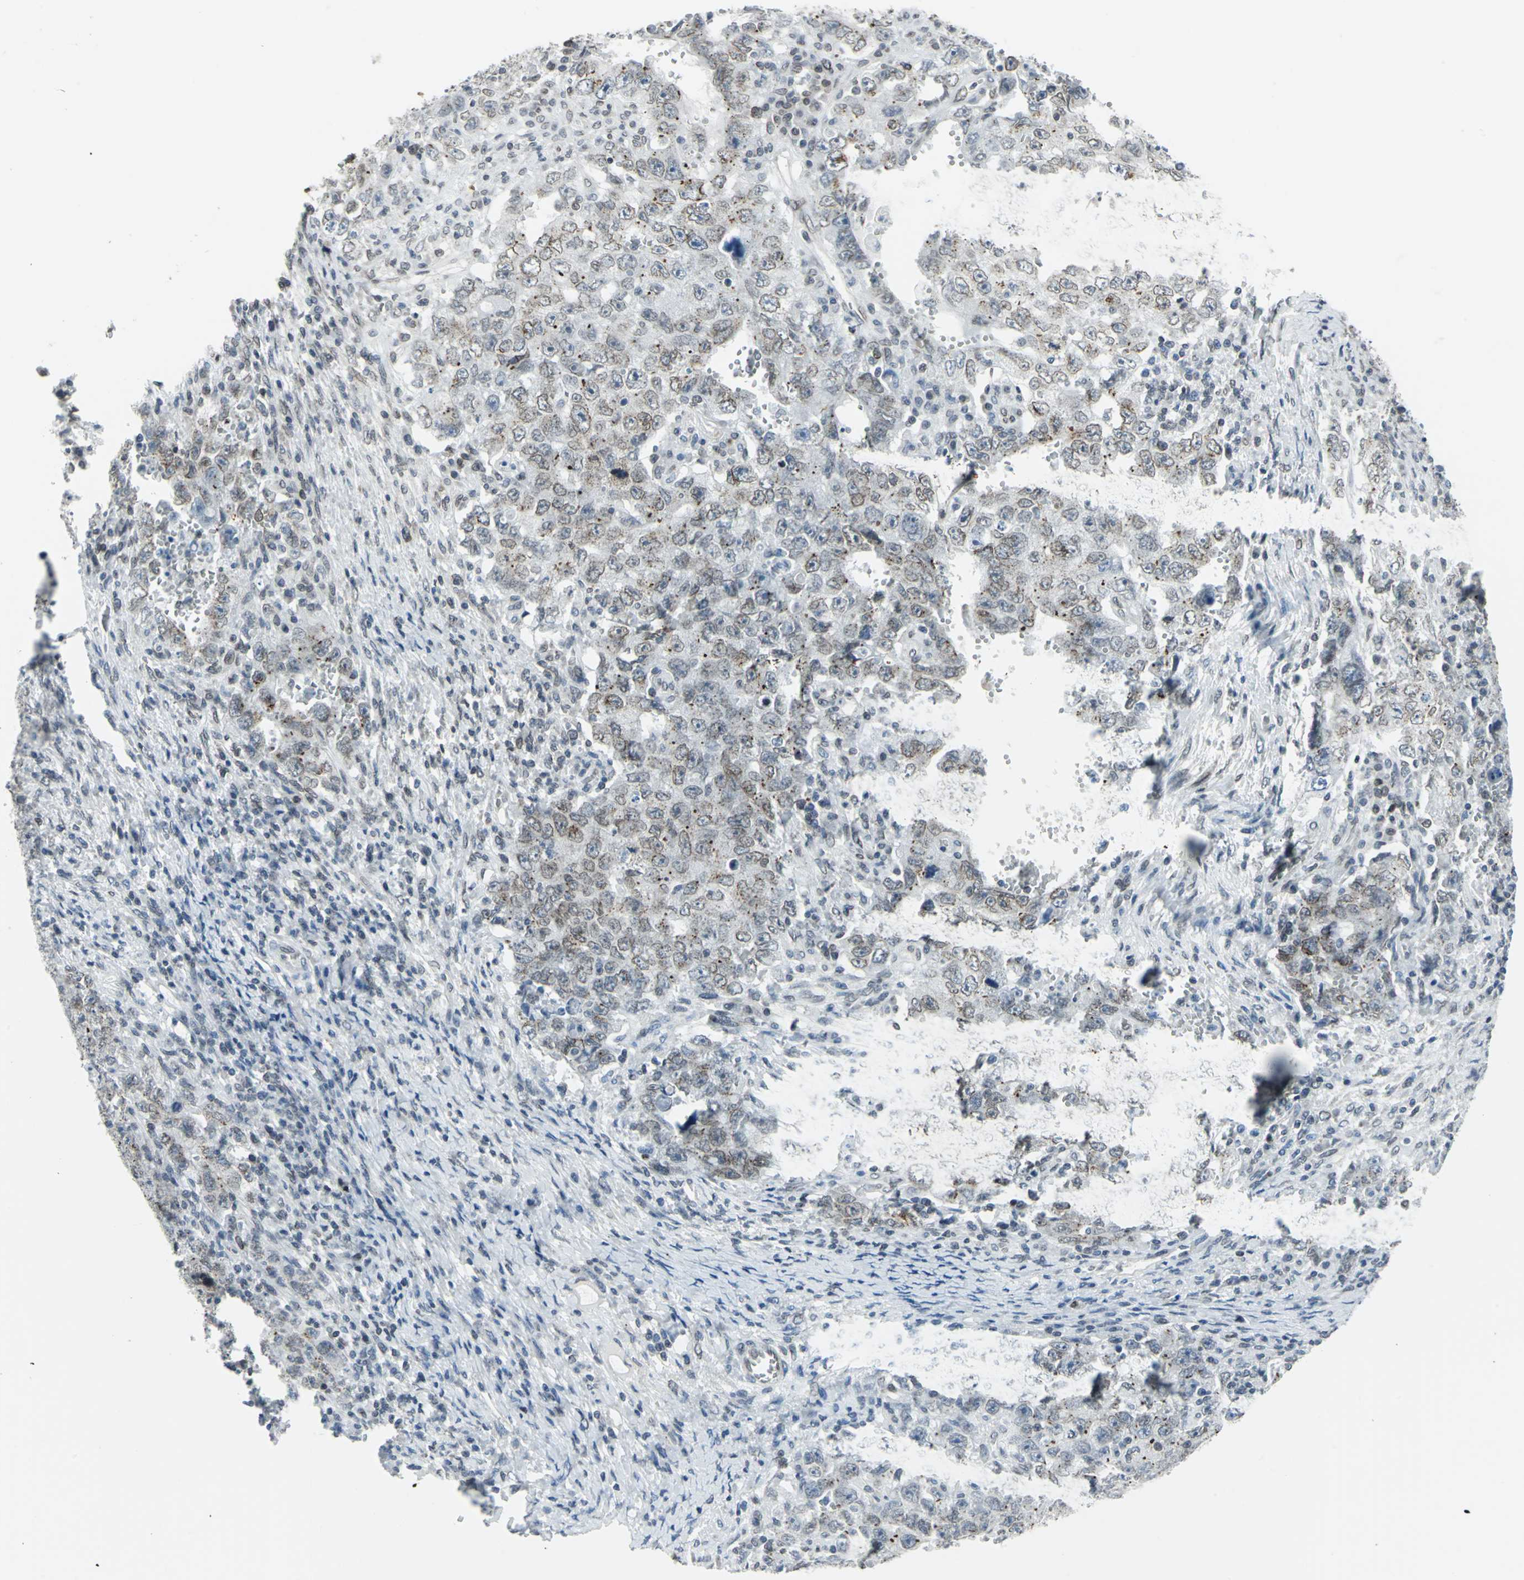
{"staining": {"intensity": "weak", "quantity": "25%-75%", "location": "cytoplasmic/membranous,nuclear"}, "tissue": "testis cancer", "cell_type": "Tumor cells", "image_type": "cancer", "snomed": [{"axis": "morphology", "description": "Carcinoma, Embryonal, NOS"}, {"axis": "topography", "description": "Testis"}], "caption": "Immunohistochemistry of human embryonal carcinoma (testis) shows low levels of weak cytoplasmic/membranous and nuclear positivity in about 25%-75% of tumor cells.", "gene": "SNUPN", "patient": {"sex": "male", "age": 26}}